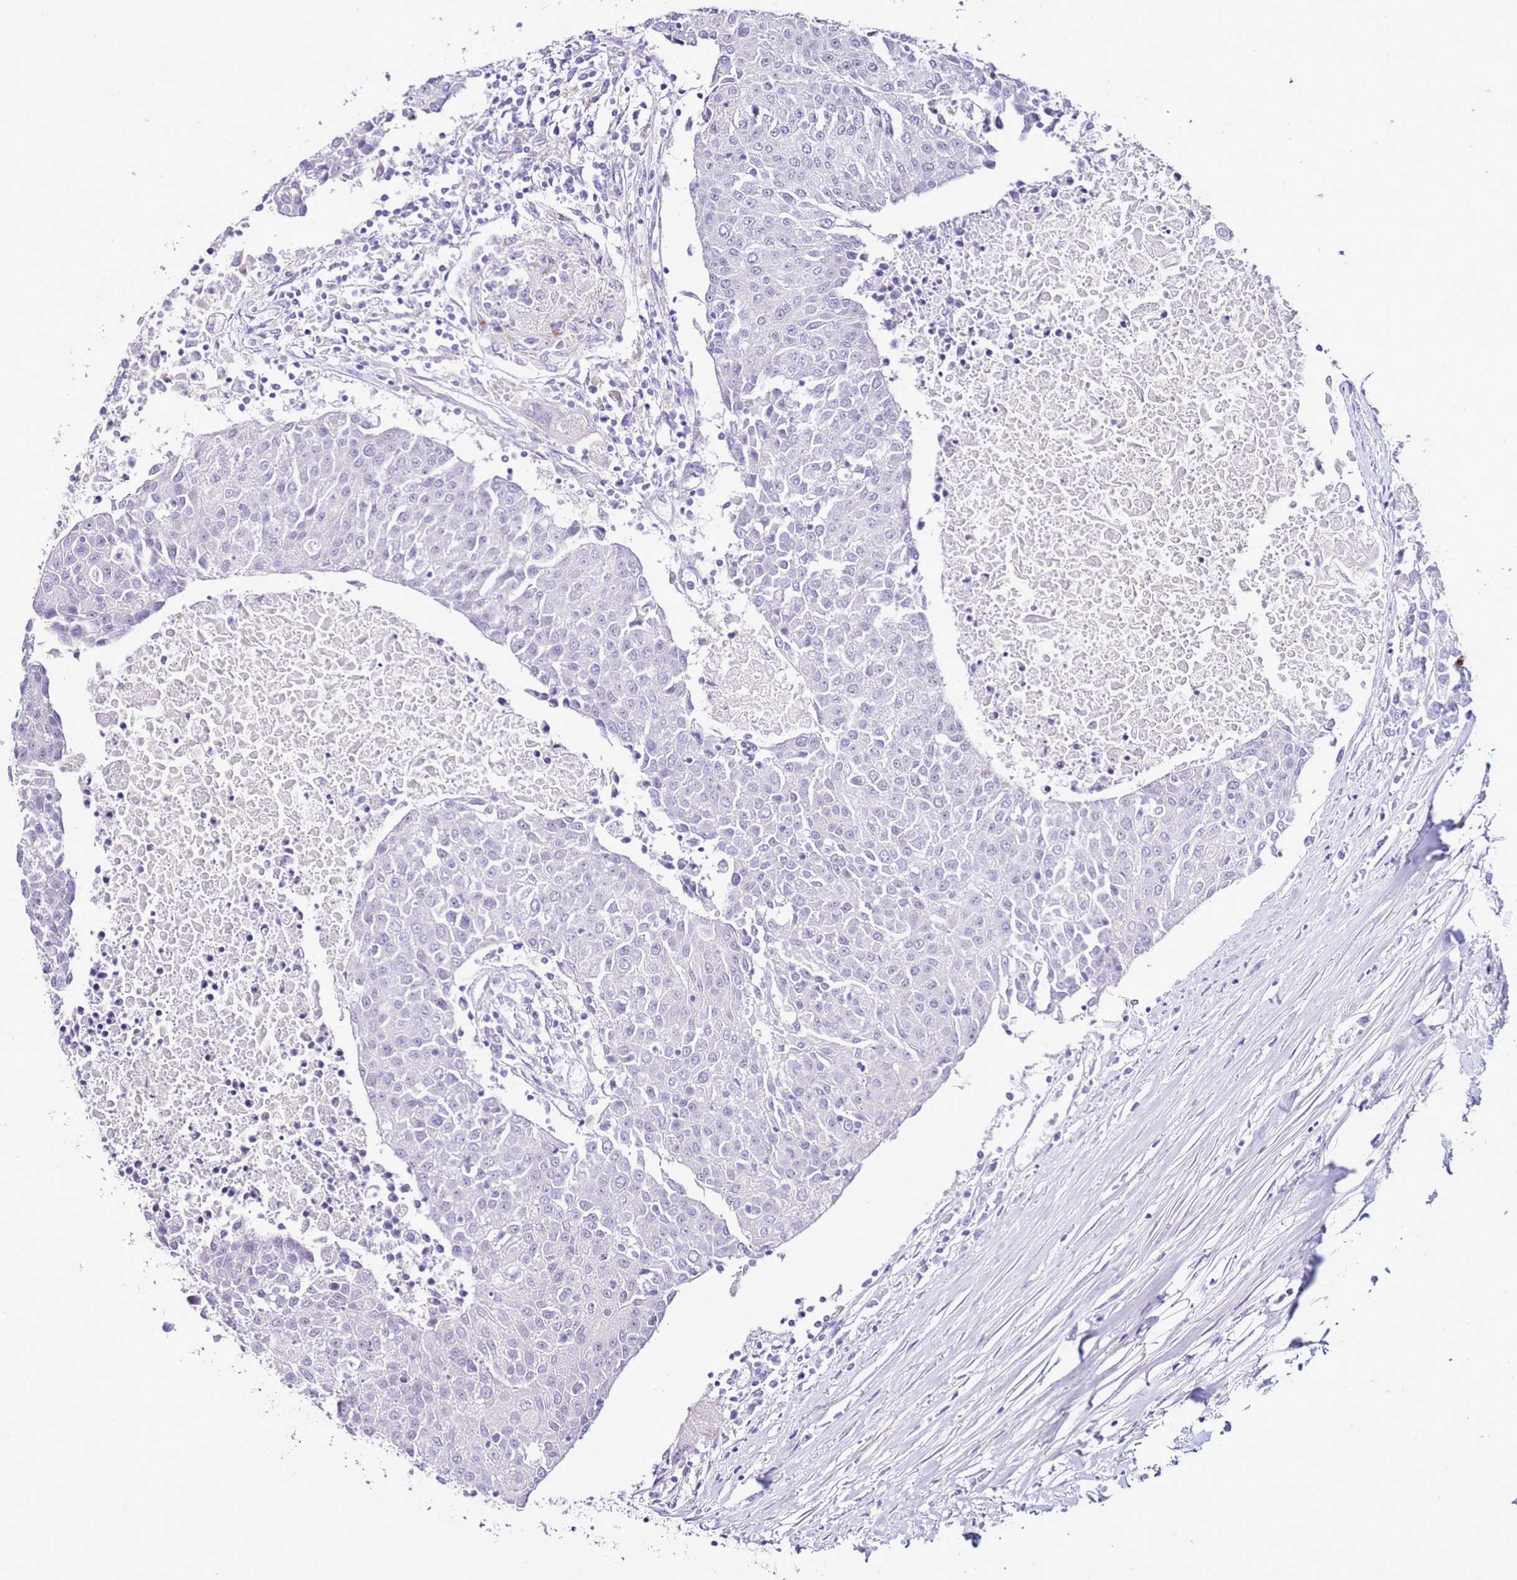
{"staining": {"intensity": "negative", "quantity": "none", "location": "none"}, "tissue": "urothelial cancer", "cell_type": "Tumor cells", "image_type": "cancer", "snomed": [{"axis": "morphology", "description": "Urothelial carcinoma, High grade"}, {"axis": "topography", "description": "Urinary bladder"}], "caption": "Immunohistochemistry (IHC) of human urothelial carcinoma (high-grade) reveals no staining in tumor cells.", "gene": "HGD", "patient": {"sex": "female", "age": 85}}